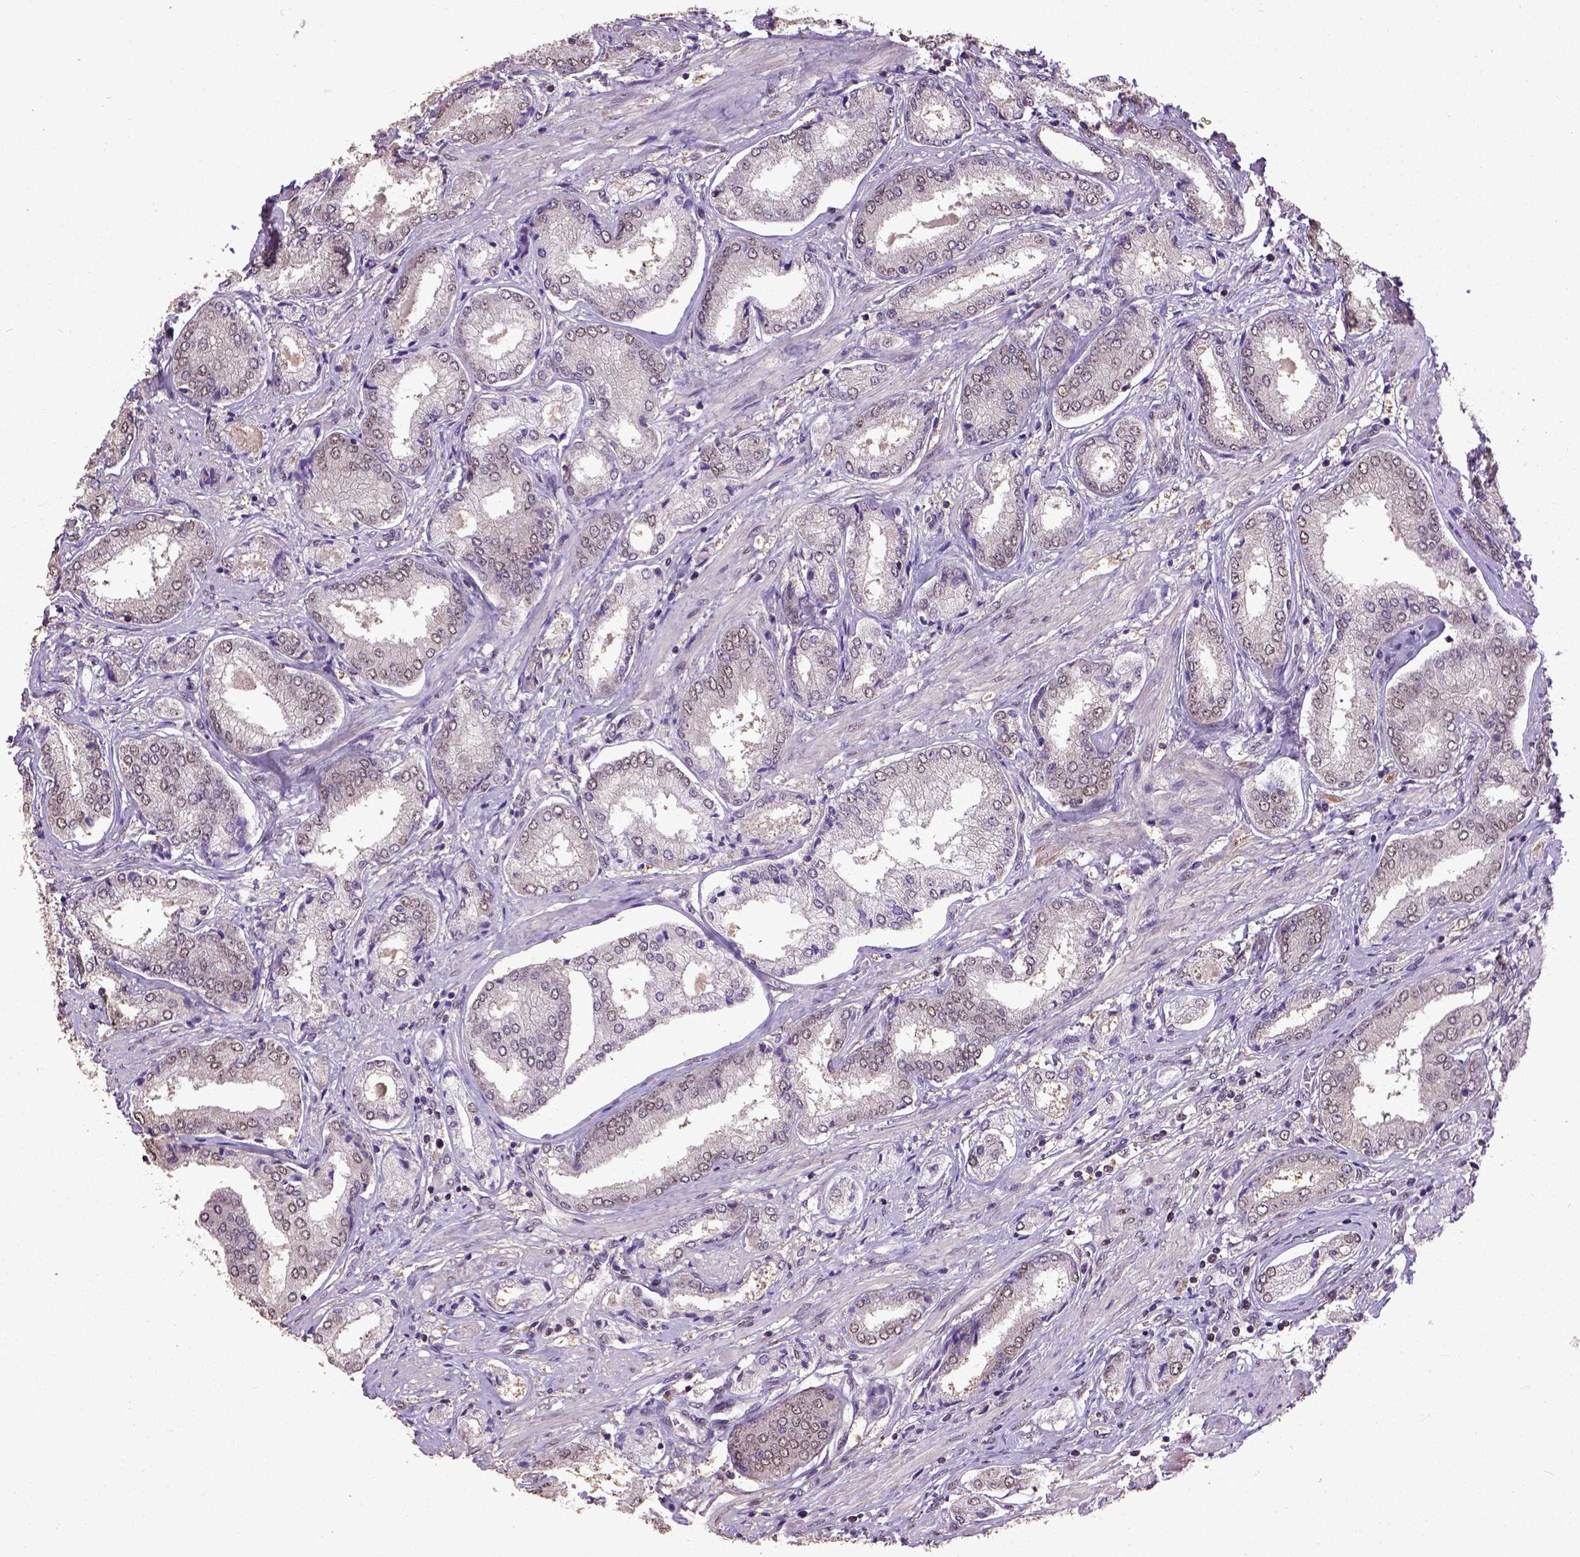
{"staining": {"intensity": "weak", "quantity": ">75%", "location": "nuclear"}, "tissue": "prostate cancer", "cell_type": "Tumor cells", "image_type": "cancer", "snomed": [{"axis": "morphology", "description": "Adenocarcinoma, NOS"}, {"axis": "topography", "description": "Prostate"}], "caption": "Protein staining reveals weak nuclear positivity in approximately >75% of tumor cells in prostate cancer (adenocarcinoma). Nuclei are stained in blue.", "gene": "UBA3", "patient": {"sex": "male", "age": 63}}